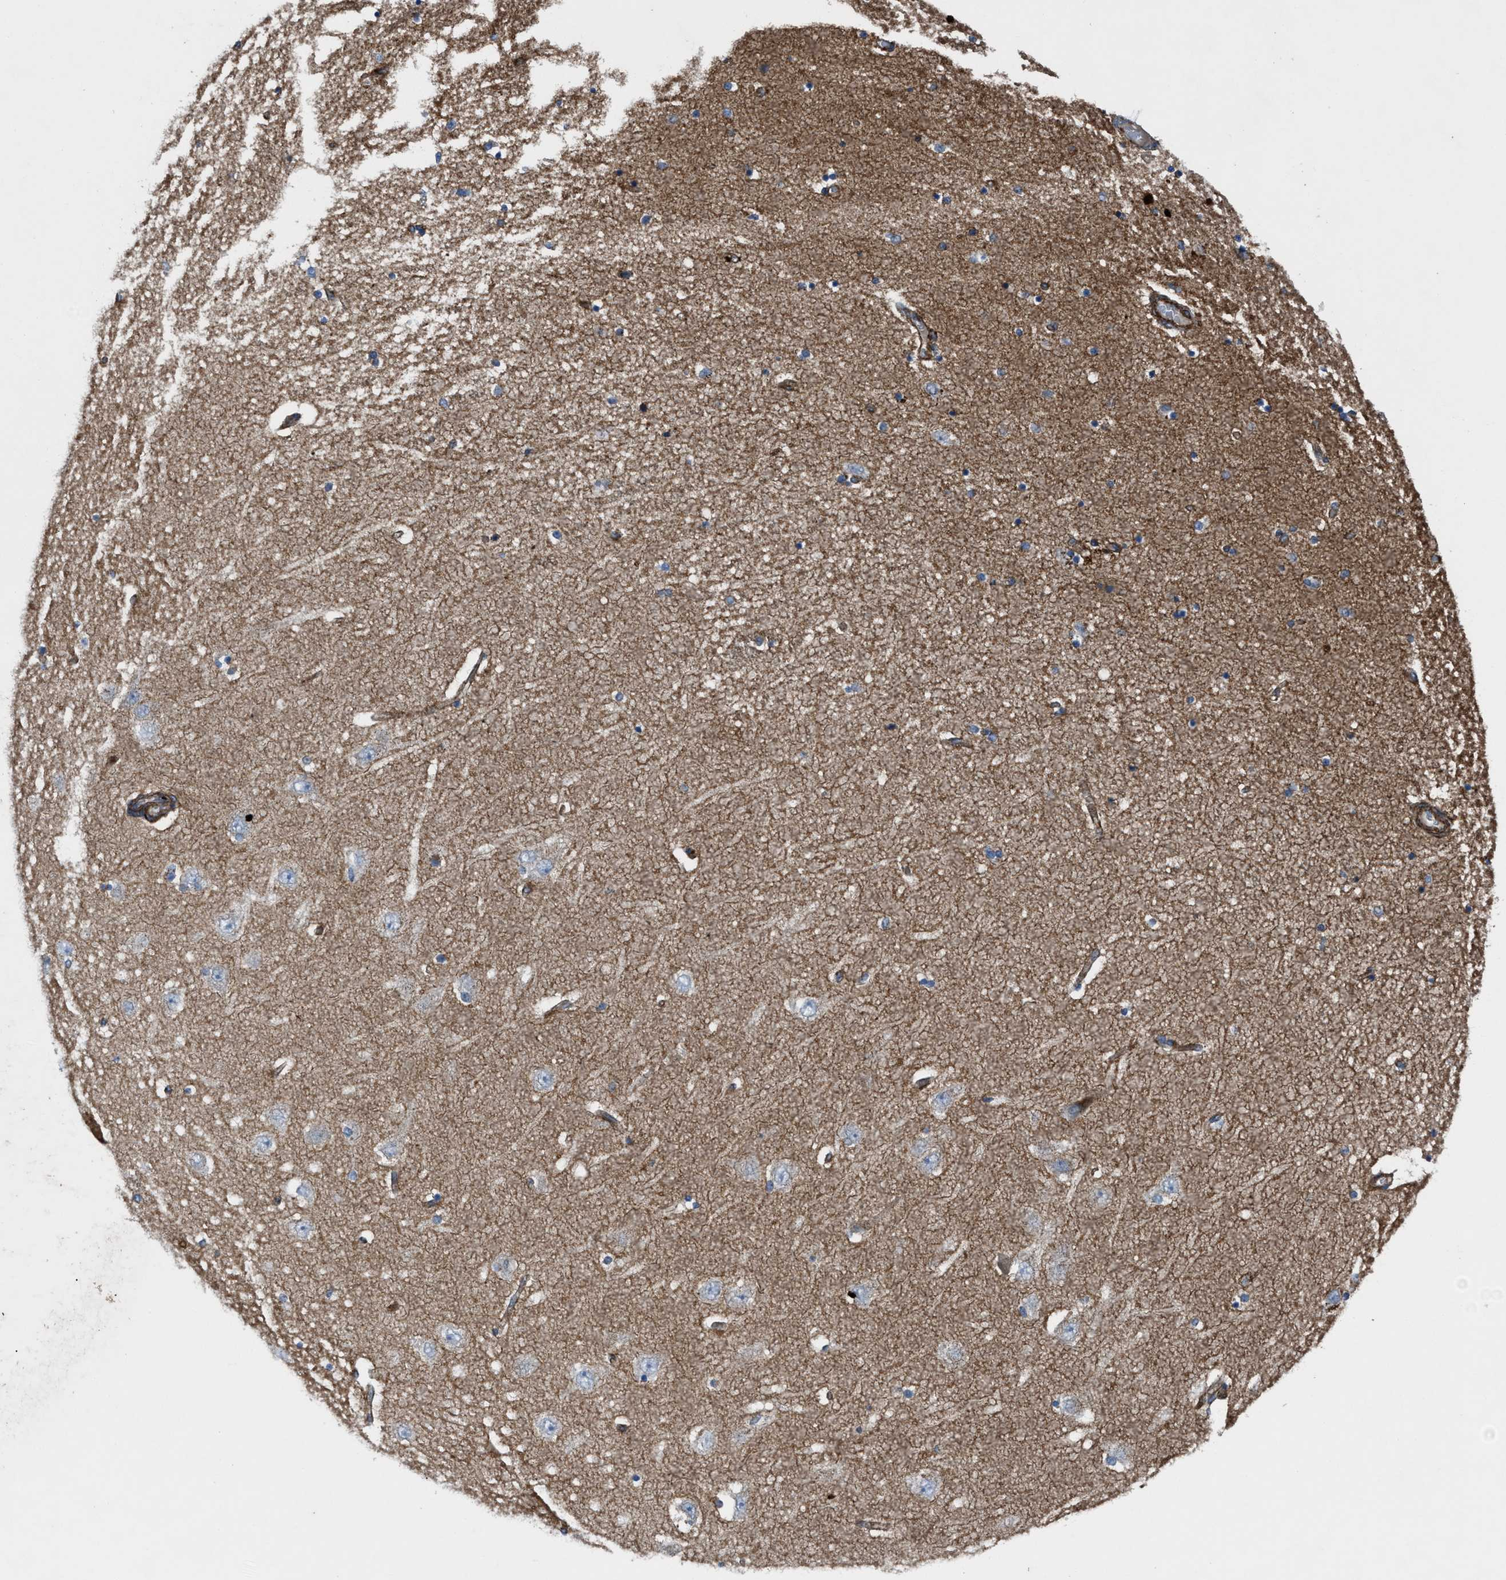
{"staining": {"intensity": "weak", "quantity": "25%-75%", "location": "cytoplasmic/membranous"}, "tissue": "hippocampus", "cell_type": "Glial cells", "image_type": "normal", "snomed": [{"axis": "morphology", "description": "Normal tissue, NOS"}, {"axis": "topography", "description": "Hippocampus"}], "caption": "Immunohistochemical staining of unremarkable human hippocampus displays low levels of weak cytoplasmic/membranous staining in approximately 25%-75% of glial cells.", "gene": "AGPAT2", "patient": {"sex": "female", "age": 54}}